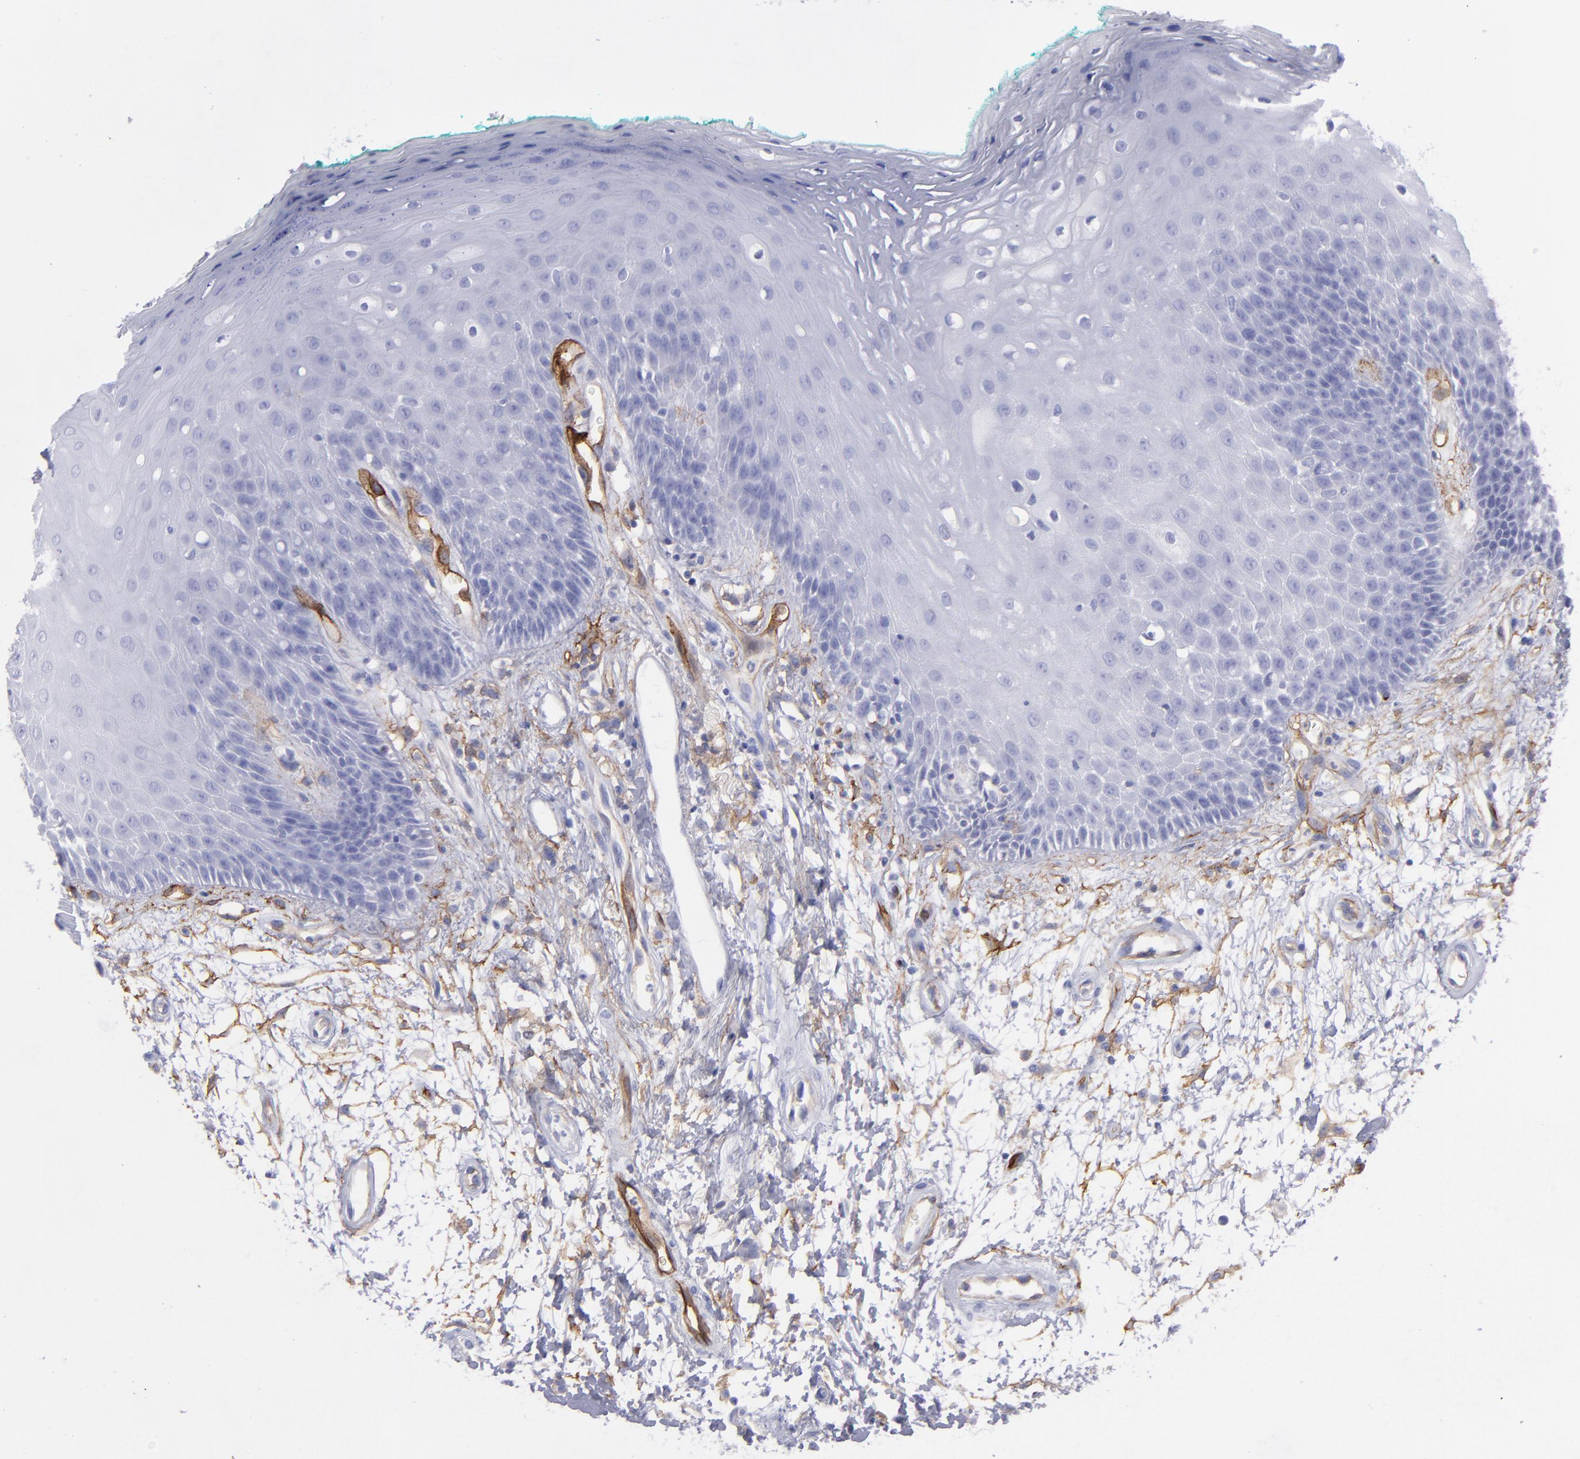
{"staining": {"intensity": "negative", "quantity": "none", "location": "none"}, "tissue": "oral mucosa", "cell_type": "Squamous epithelial cells", "image_type": "normal", "snomed": [{"axis": "morphology", "description": "Normal tissue, NOS"}, {"axis": "morphology", "description": "Squamous cell carcinoma, NOS"}, {"axis": "topography", "description": "Skeletal muscle"}, {"axis": "topography", "description": "Oral tissue"}, {"axis": "topography", "description": "Head-Neck"}], "caption": "IHC photomicrograph of unremarkable oral mucosa: human oral mucosa stained with DAB (3,3'-diaminobenzidine) displays no significant protein staining in squamous epithelial cells. (Stains: DAB IHC with hematoxylin counter stain, Microscopy: brightfield microscopy at high magnification).", "gene": "ACE", "patient": {"sex": "female", "age": 84}}